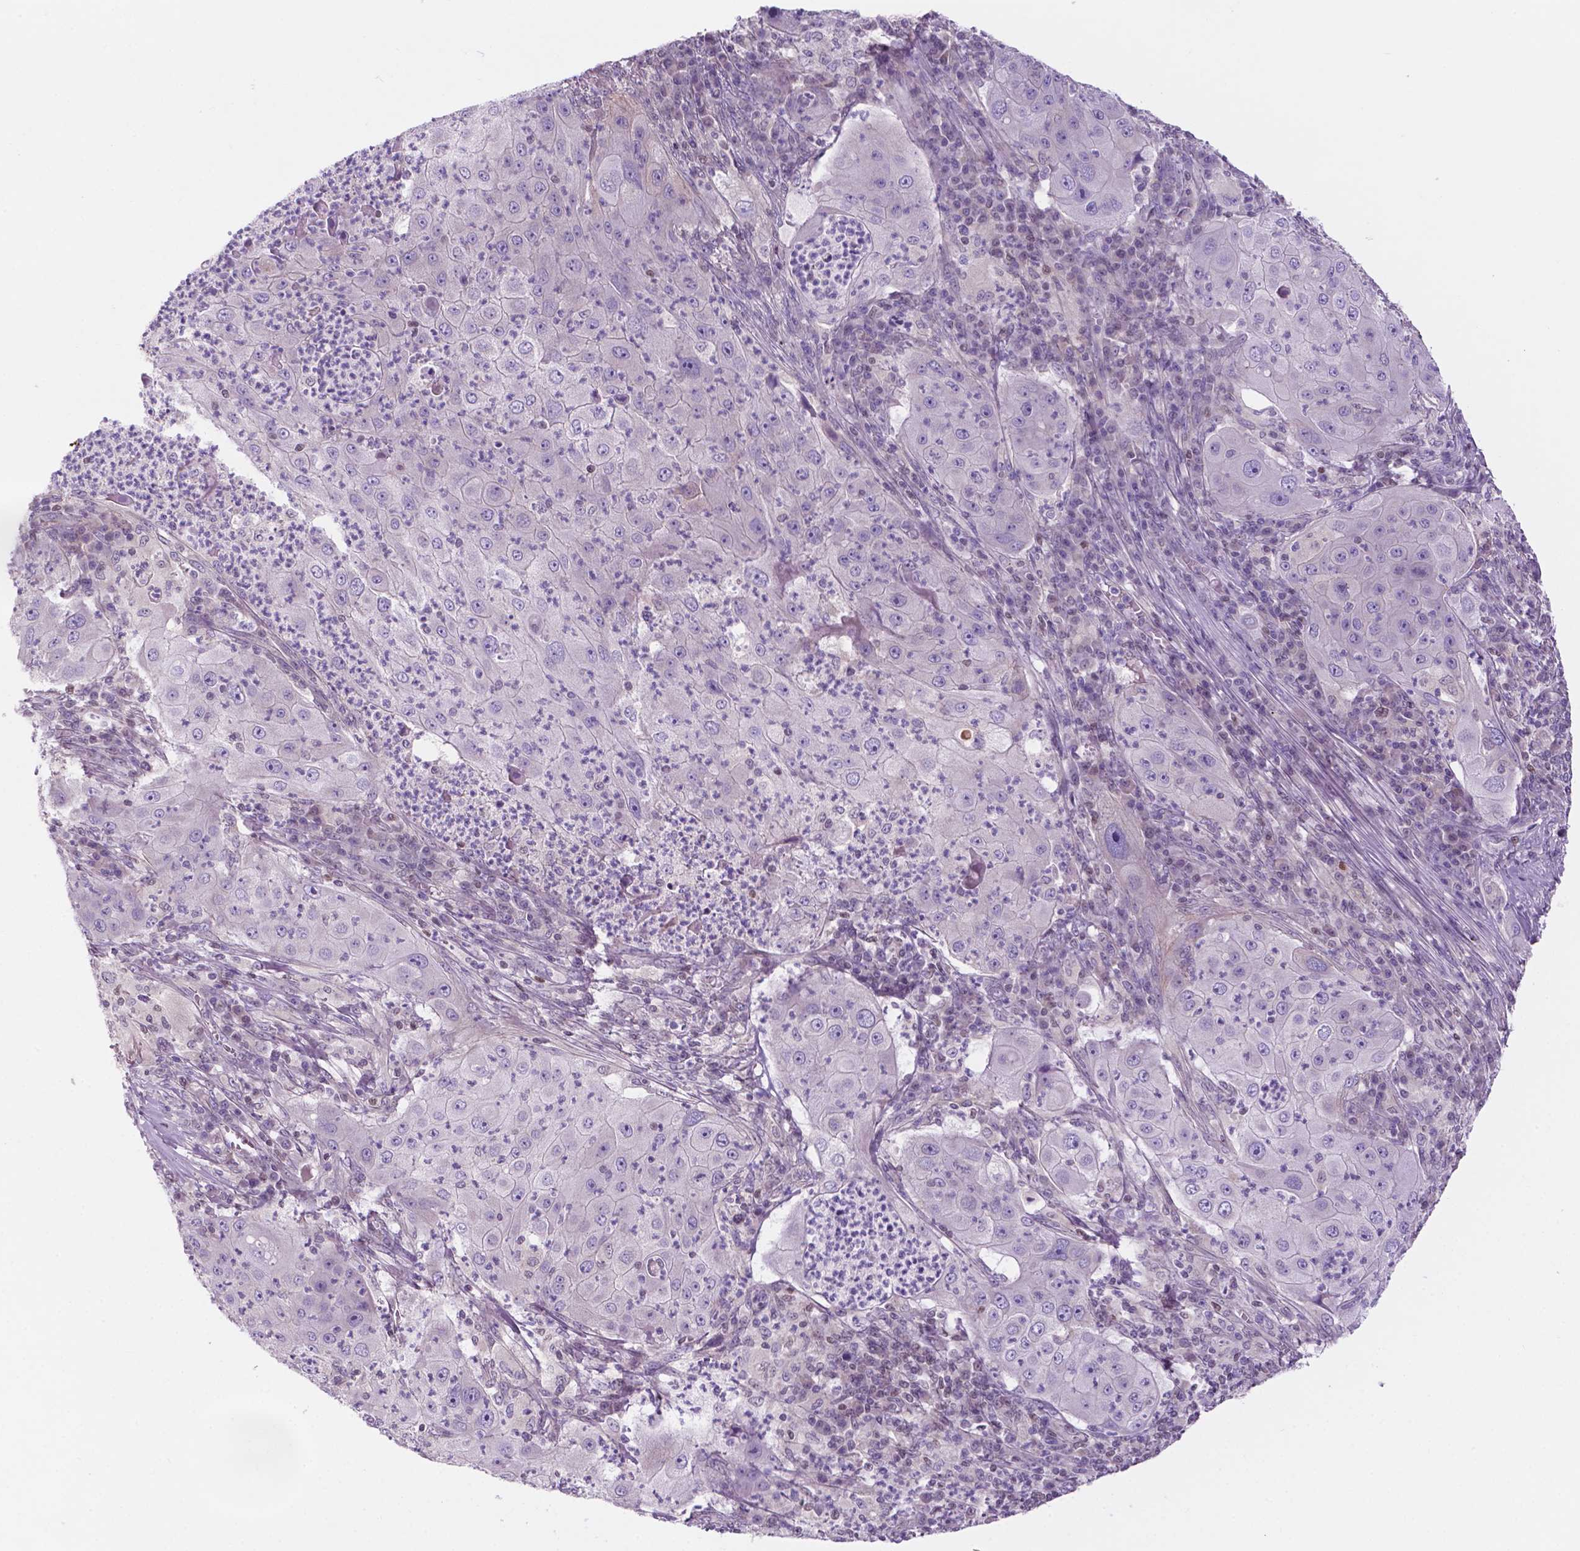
{"staining": {"intensity": "negative", "quantity": "none", "location": "none"}, "tissue": "lung cancer", "cell_type": "Tumor cells", "image_type": "cancer", "snomed": [{"axis": "morphology", "description": "Squamous cell carcinoma, NOS"}, {"axis": "topography", "description": "Lung"}], "caption": "Immunohistochemistry histopathology image of lung cancer (squamous cell carcinoma) stained for a protein (brown), which exhibits no staining in tumor cells.", "gene": "FAM50B", "patient": {"sex": "female", "age": 59}}